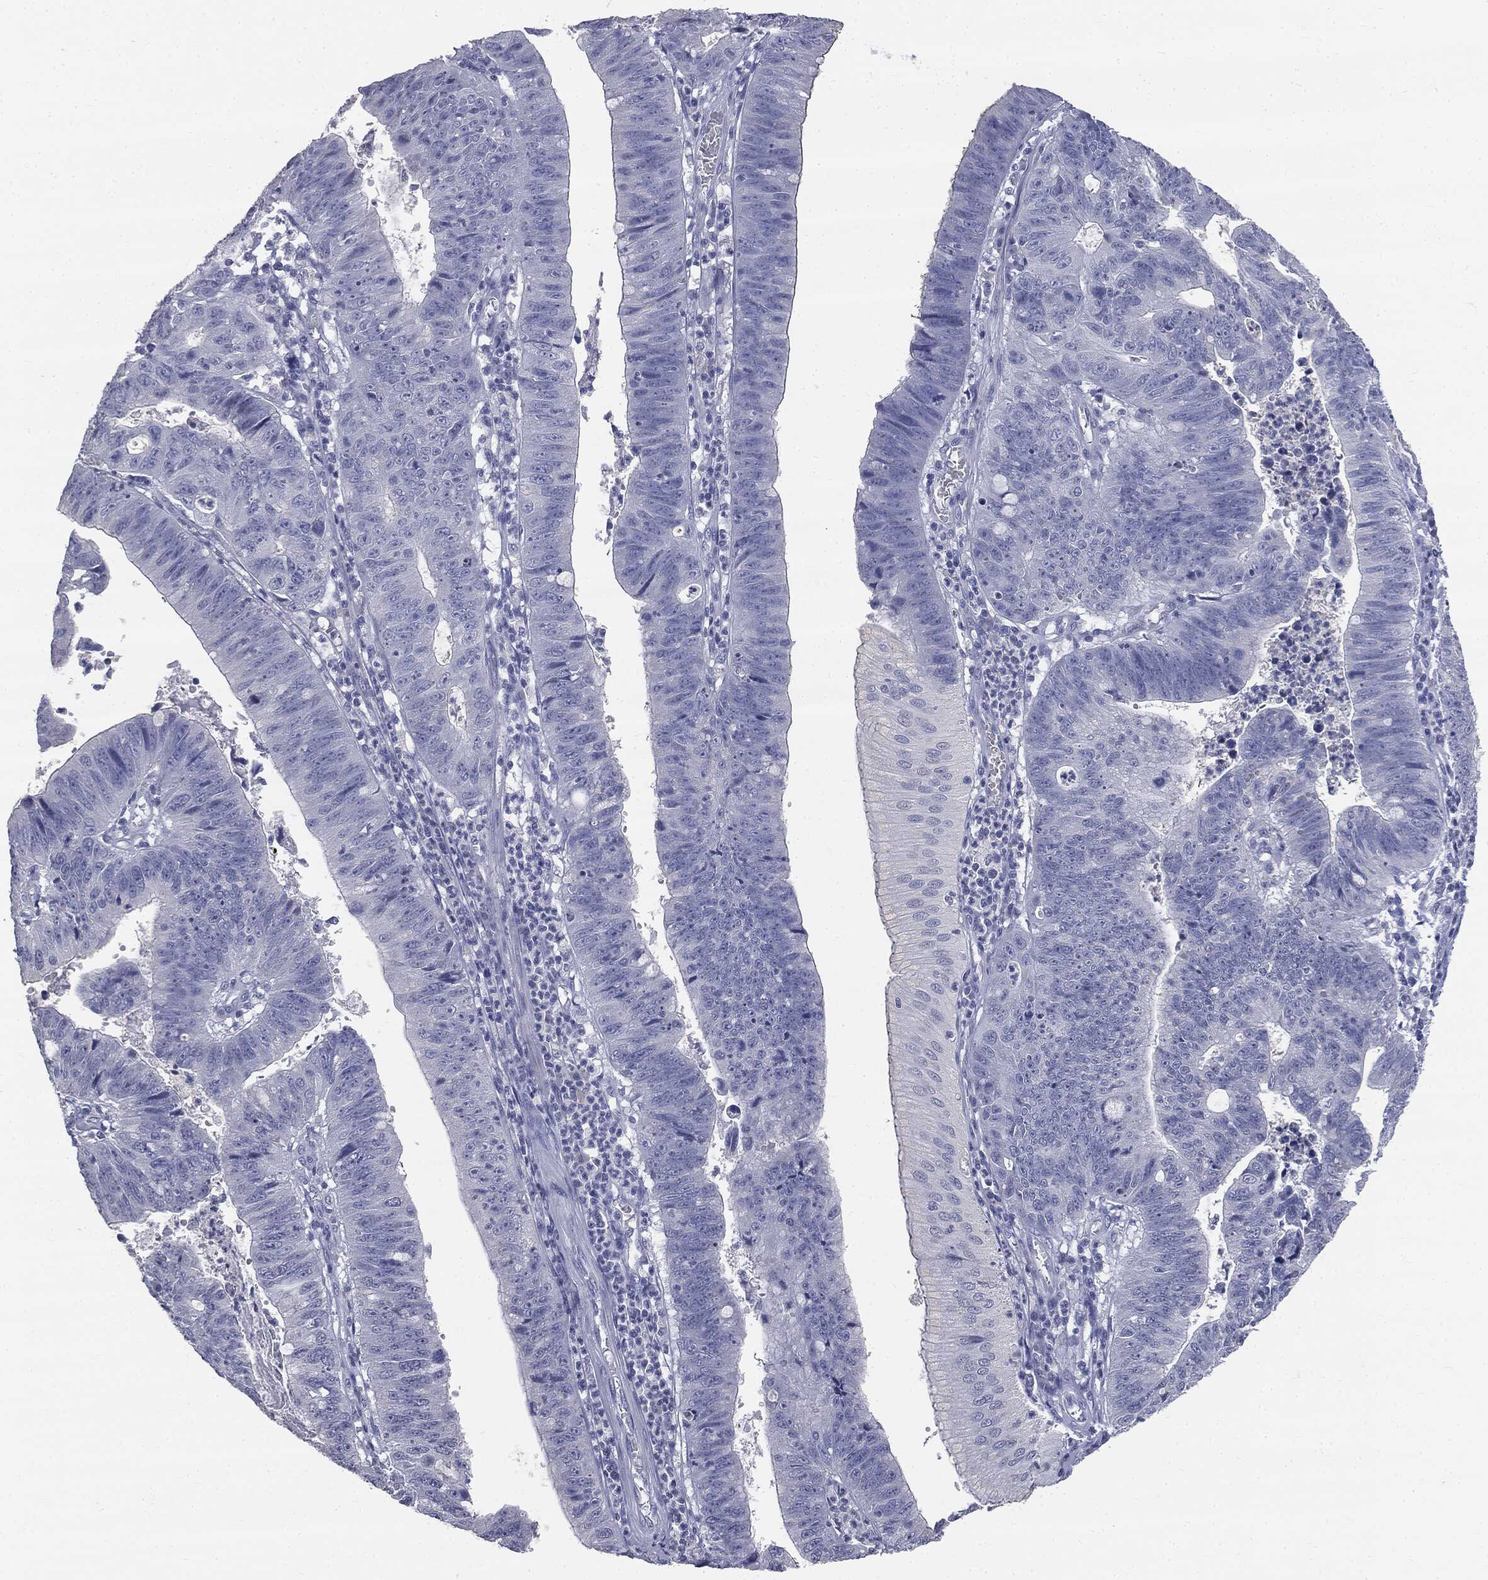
{"staining": {"intensity": "negative", "quantity": "none", "location": "none"}, "tissue": "stomach cancer", "cell_type": "Tumor cells", "image_type": "cancer", "snomed": [{"axis": "morphology", "description": "Adenocarcinoma, NOS"}, {"axis": "topography", "description": "Stomach"}], "caption": "Adenocarcinoma (stomach) was stained to show a protein in brown. There is no significant expression in tumor cells. (Stains: DAB (3,3'-diaminobenzidine) IHC with hematoxylin counter stain, Microscopy: brightfield microscopy at high magnification).", "gene": "AFP", "patient": {"sex": "male", "age": 59}}